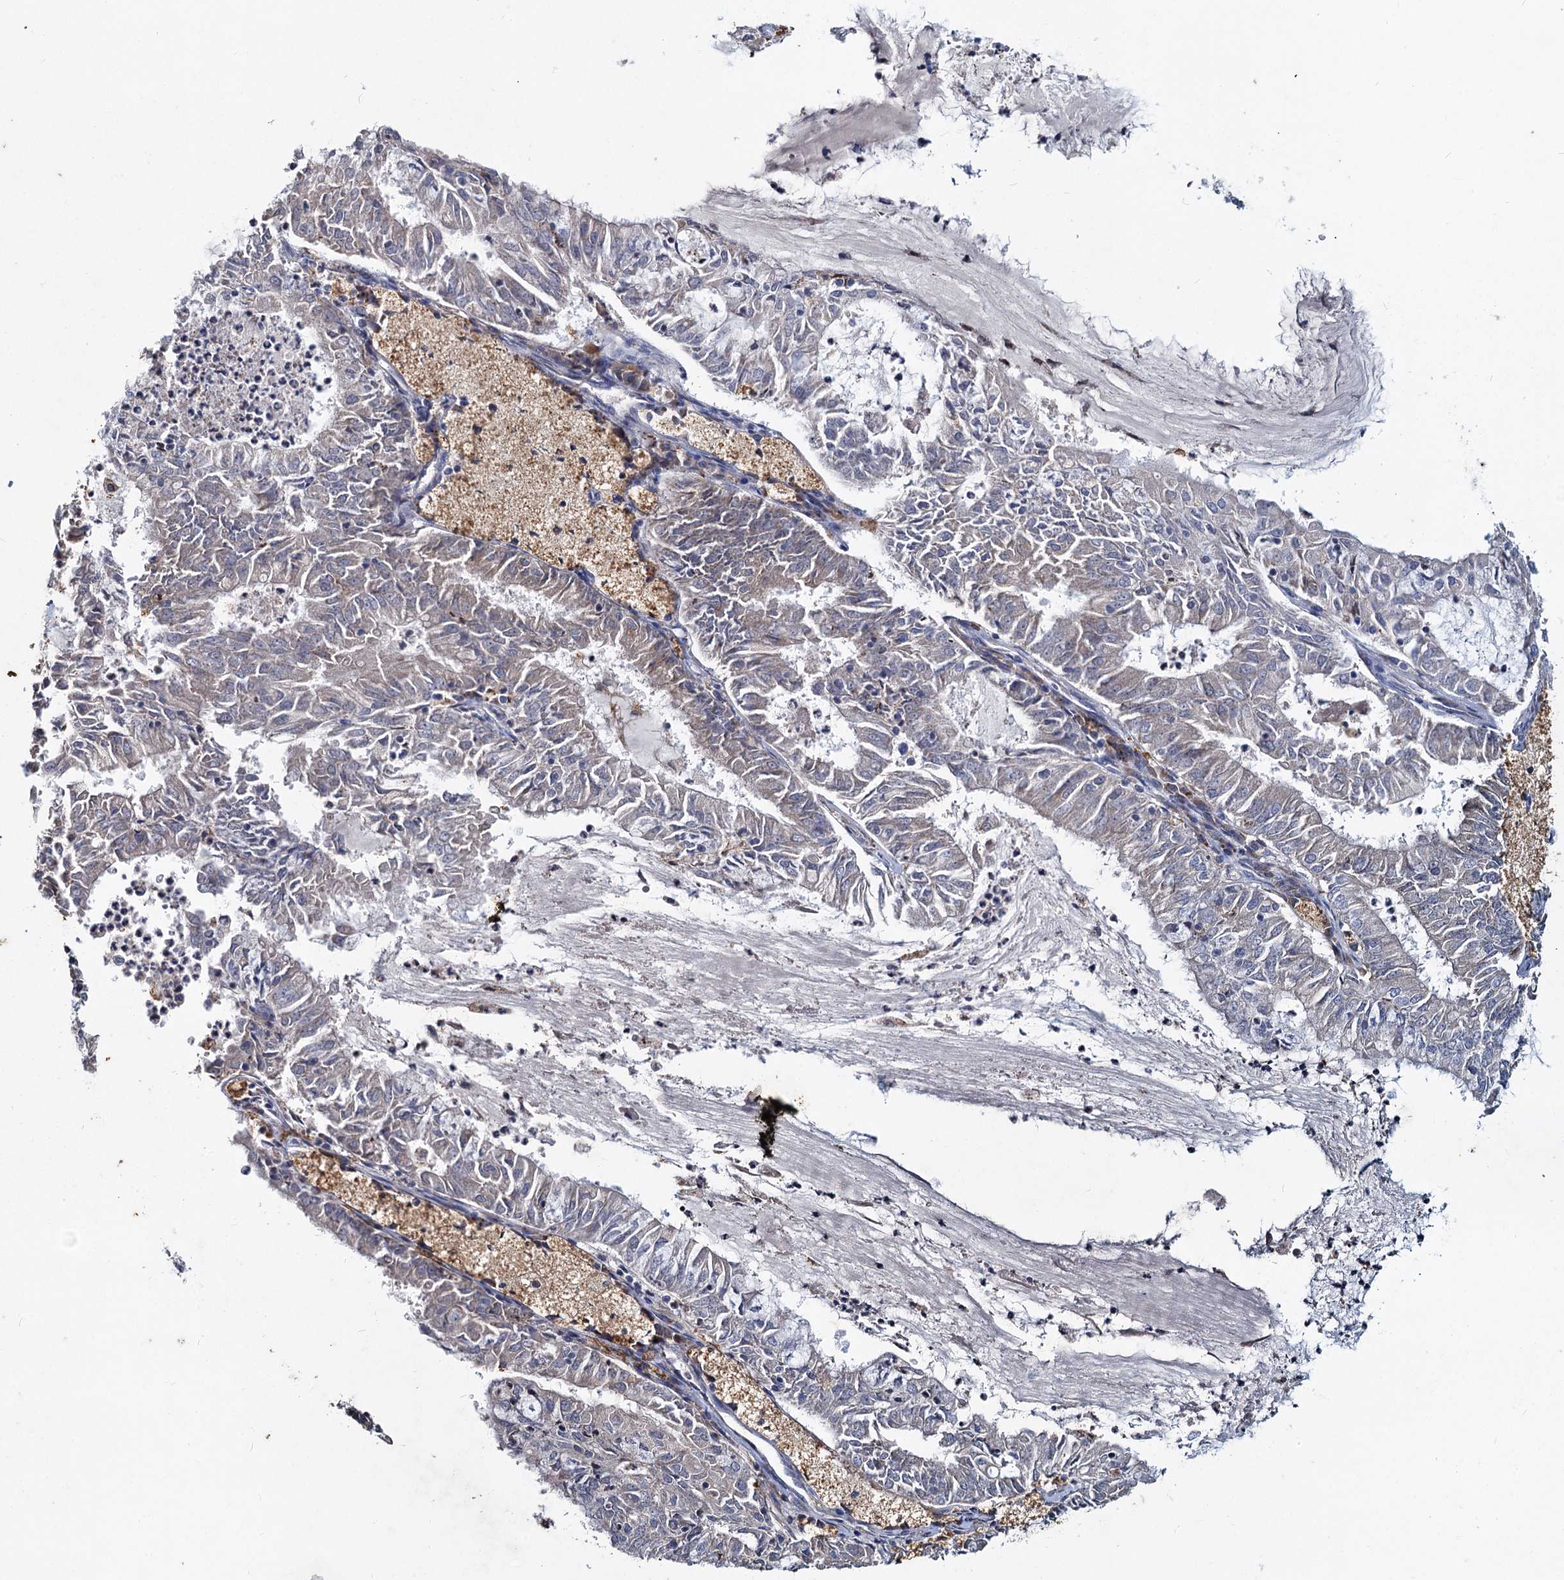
{"staining": {"intensity": "negative", "quantity": "none", "location": "none"}, "tissue": "endometrial cancer", "cell_type": "Tumor cells", "image_type": "cancer", "snomed": [{"axis": "morphology", "description": "Adenocarcinoma, NOS"}, {"axis": "topography", "description": "Endometrium"}], "caption": "IHC histopathology image of adenocarcinoma (endometrial) stained for a protein (brown), which demonstrates no staining in tumor cells.", "gene": "TMX2", "patient": {"sex": "female", "age": 57}}